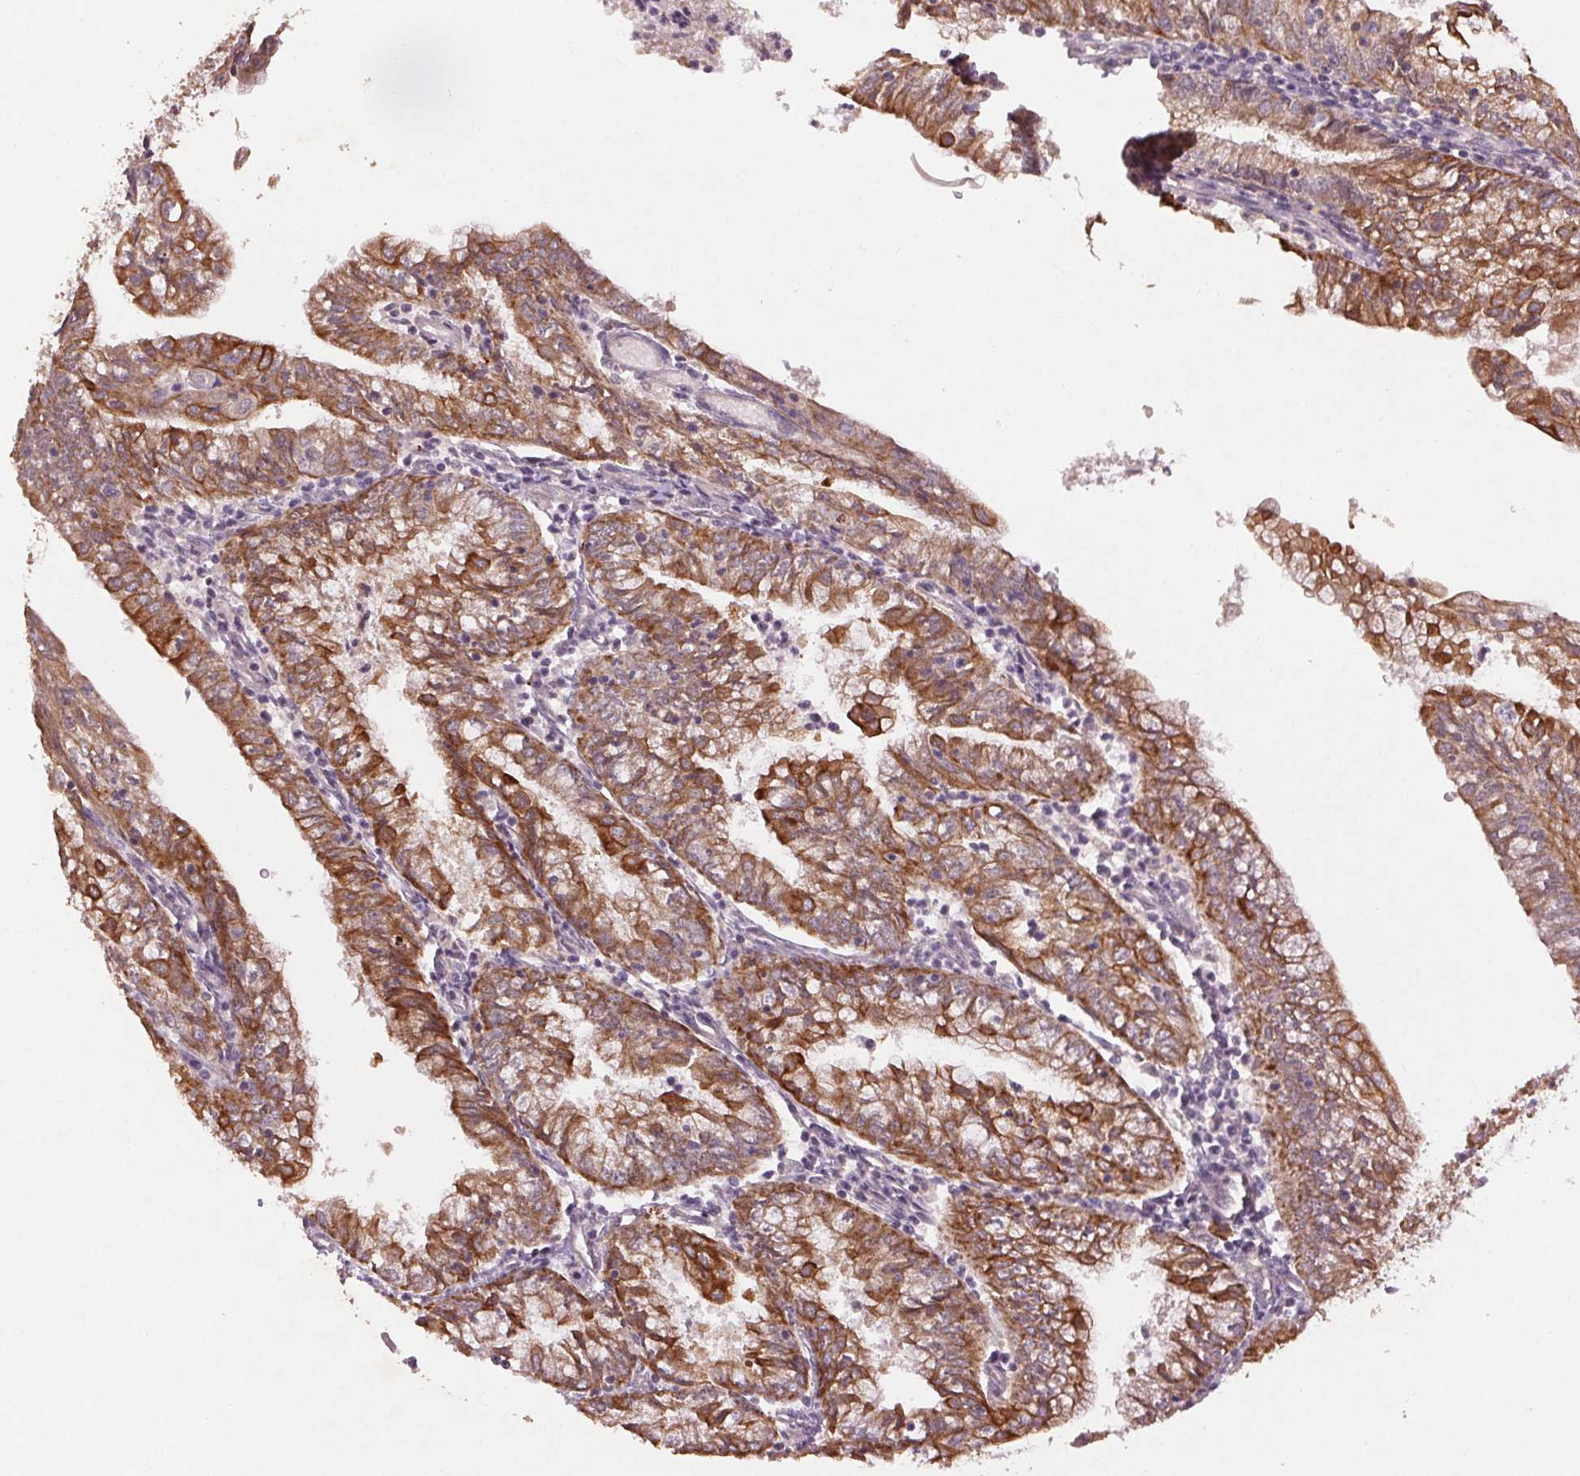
{"staining": {"intensity": "strong", "quantity": ">75%", "location": "cytoplasmic/membranous"}, "tissue": "endometrial cancer", "cell_type": "Tumor cells", "image_type": "cancer", "snomed": [{"axis": "morphology", "description": "Adenocarcinoma, NOS"}, {"axis": "topography", "description": "Endometrium"}], "caption": "Endometrial adenocarcinoma tissue exhibits strong cytoplasmic/membranous positivity in approximately >75% of tumor cells", "gene": "SMLR1", "patient": {"sex": "female", "age": 55}}